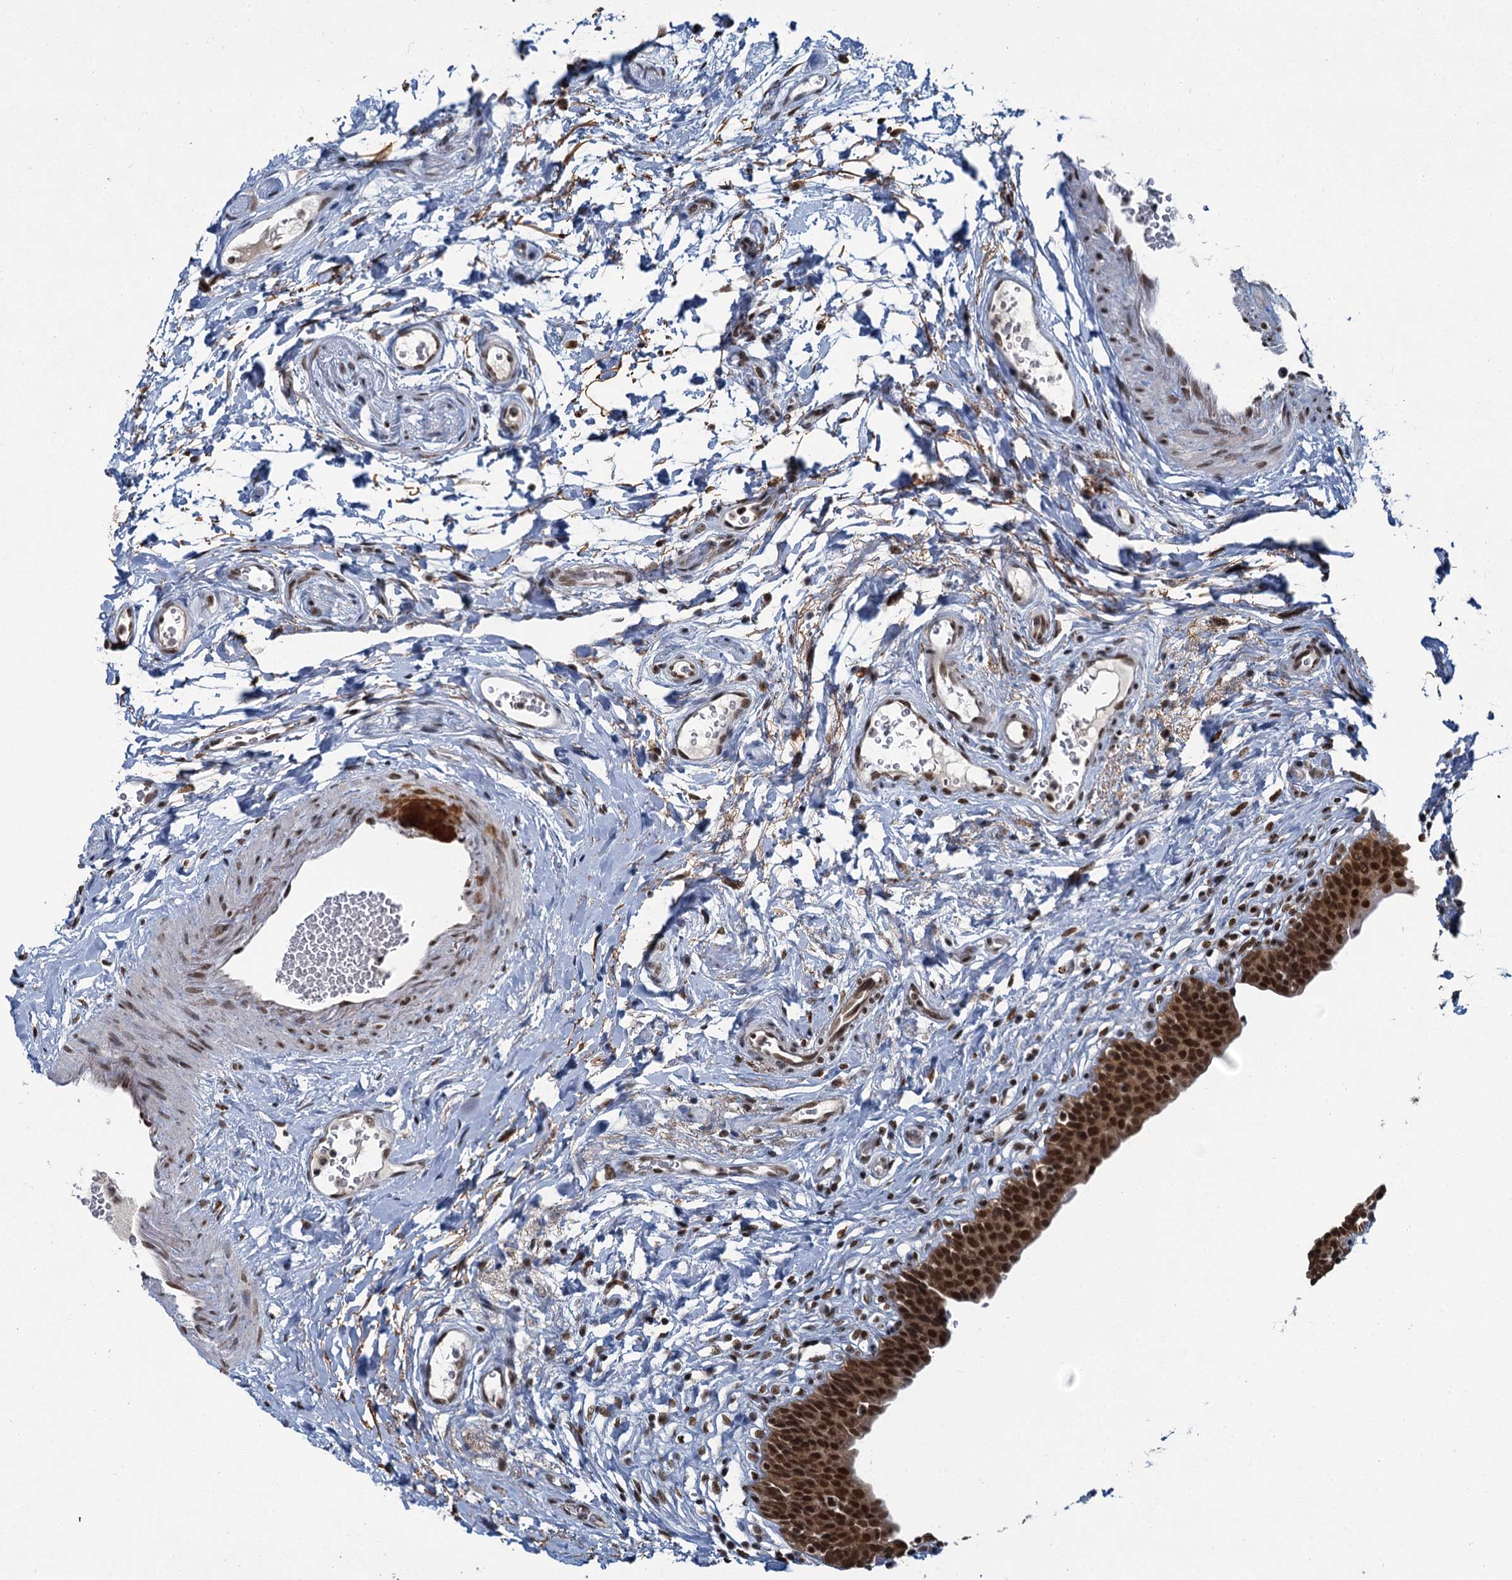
{"staining": {"intensity": "strong", "quantity": ">75%", "location": "nuclear"}, "tissue": "urinary bladder", "cell_type": "Urothelial cells", "image_type": "normal", "snomed": [{"axis": "morphology", "description": "Normal tissue, NOS"}, {"axis": "topography", "description": "Urinary bladder"}], "caption": "Urothelial cells show strong nuclear positivity in about >75% of cells in normal urinary bladder.", "gene": "PPHLN1", "patient": {"sex": "male", "age": 83}}